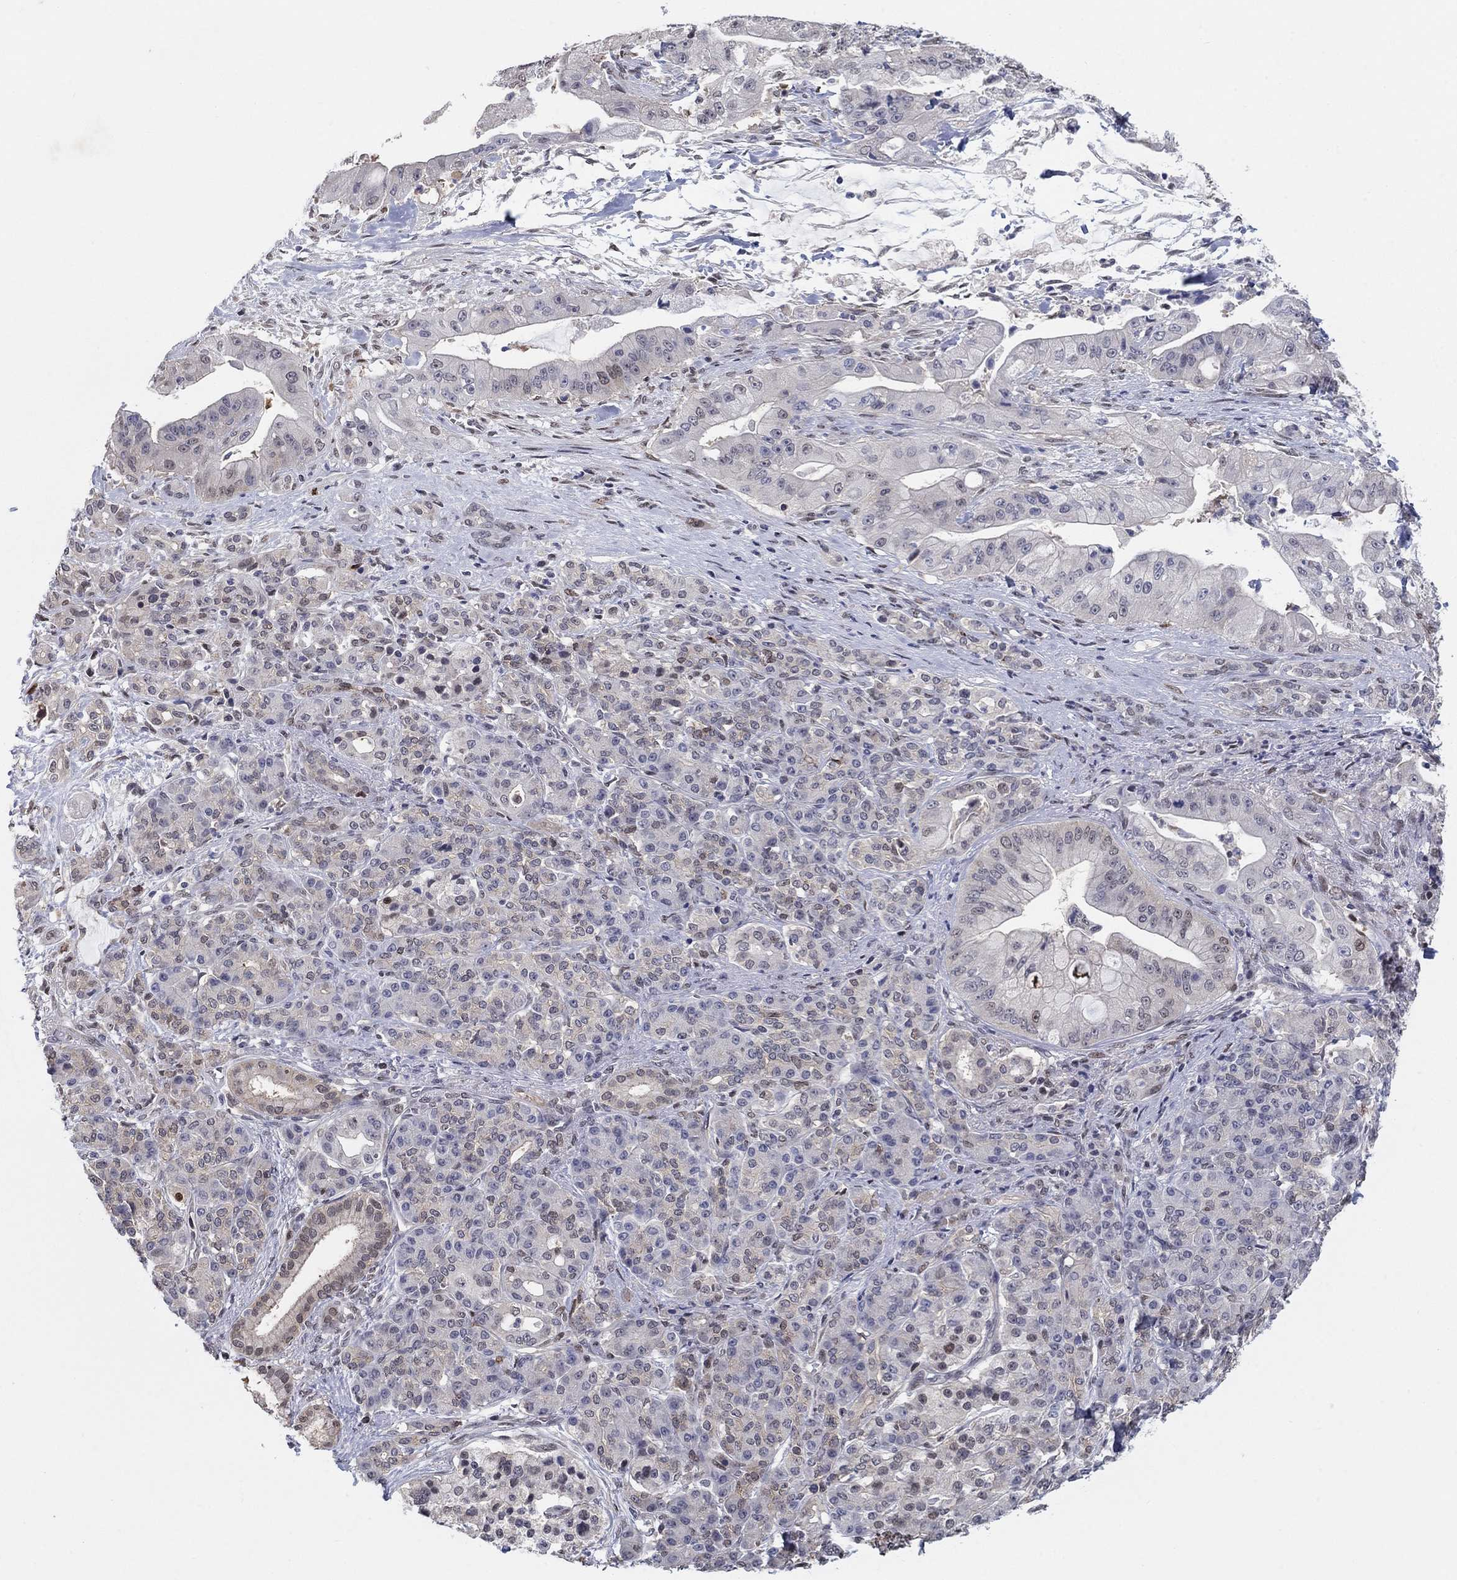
{"staining": {"intensity": "negative", "quantity": "none", "location": "none"}, "tissue": "pancreatic cancer", "cell_type": "Tumor cells", "image_type": "cancer", "snomed": [{"axis": "morphology", "description": "Normal tissue, NOS"}, {"axis": "morphology", "description": "Inflammation, NOS"}, {"axis": "morphology", "description": "Adenocarcinoma, NOS"}, {"axis": "topography", "description": "Pancreas"}], "caption": "The photomicrograph shows no significant expression in tumor cells of pancreatic cancer (adenocarcinoma). (Stains: DAB immunohistochemistry (IHC) with hematoxylin counter stain, Microscopy: brightfield microscopy at high magnification).", "gene": "CENPE", "patient": {"sex": "male", "age": 57}}